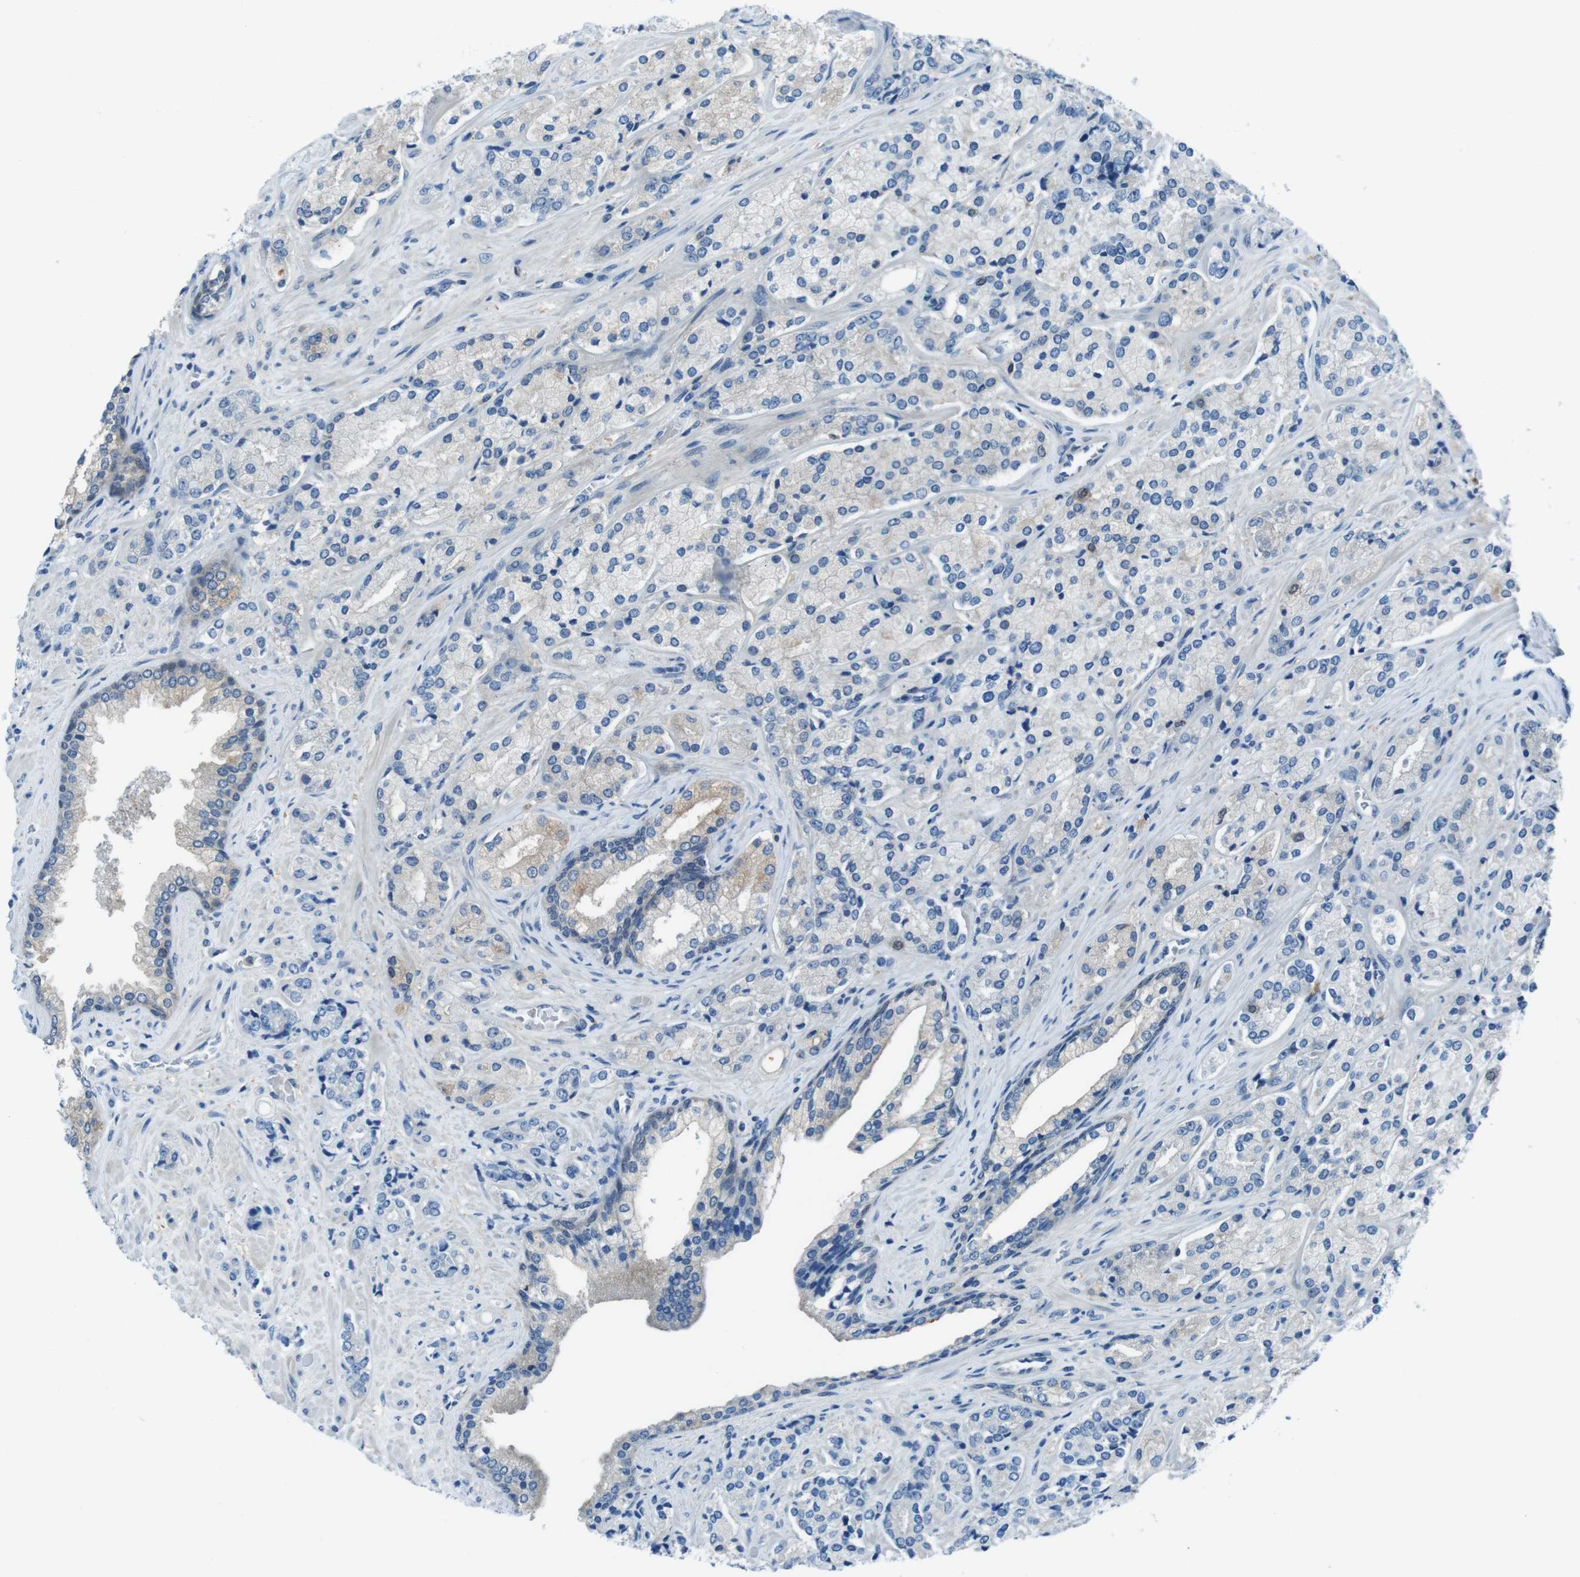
{"staining": {"intensity": "negative", "quantity": "none", "location": "none"}, "tissue": "prostate cancer", "cell_type": "Tumor cells", "image_type": "cancer", "snomed": [{"axis": "morphology", "description": "Adenocarcinoma, High grade"}, {"axis": "topography", "description": "Prostate"}], "caption": "High power microscopy photomicrograph of an IHC image of prostate cancer (high-grade adenocarcinoma), revealing no significant staining in tumor cells.", "gene": "NANOS2", "patient": {"sex": "male", "age": 71}}